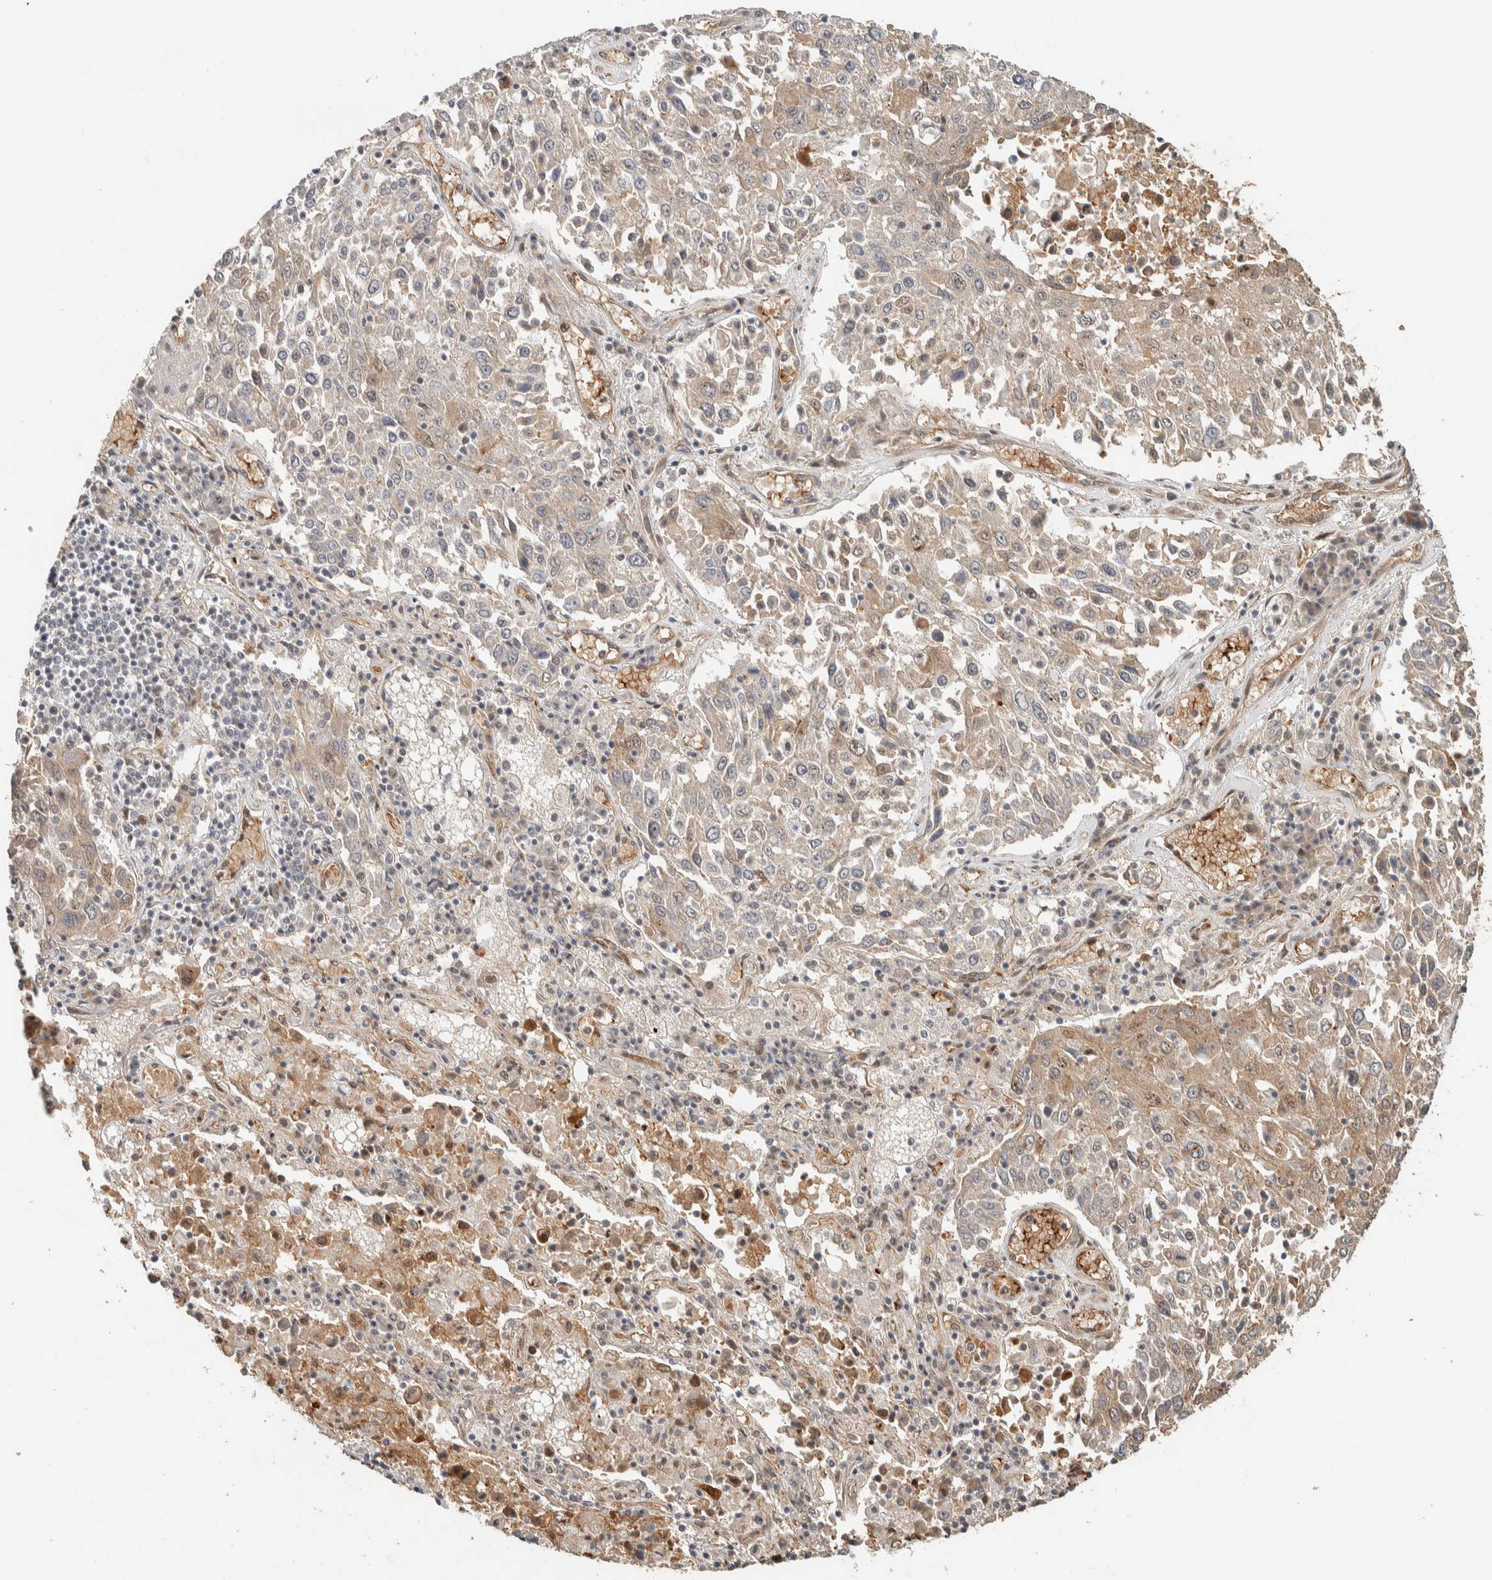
{"staining": {"intensity": "weak", "quantity": "<25%", "location": "cytoplasmic/membranous"}, "tissue": "lung cancer", "cell_type": "Tumor cells", "image_type": "cancer", "snomed": [{"axis": "morphology", "description": "Squamous cell carcinoma, NOS"}, {"axis": "topography", "description": "Lung"}], "caption": "The histopathology image reveals no significant positivity in tumor cells of squamous cell carcinoma (lung).", "gene": "ZBTB2", "patient": {"sex": "male", "age": 65}}